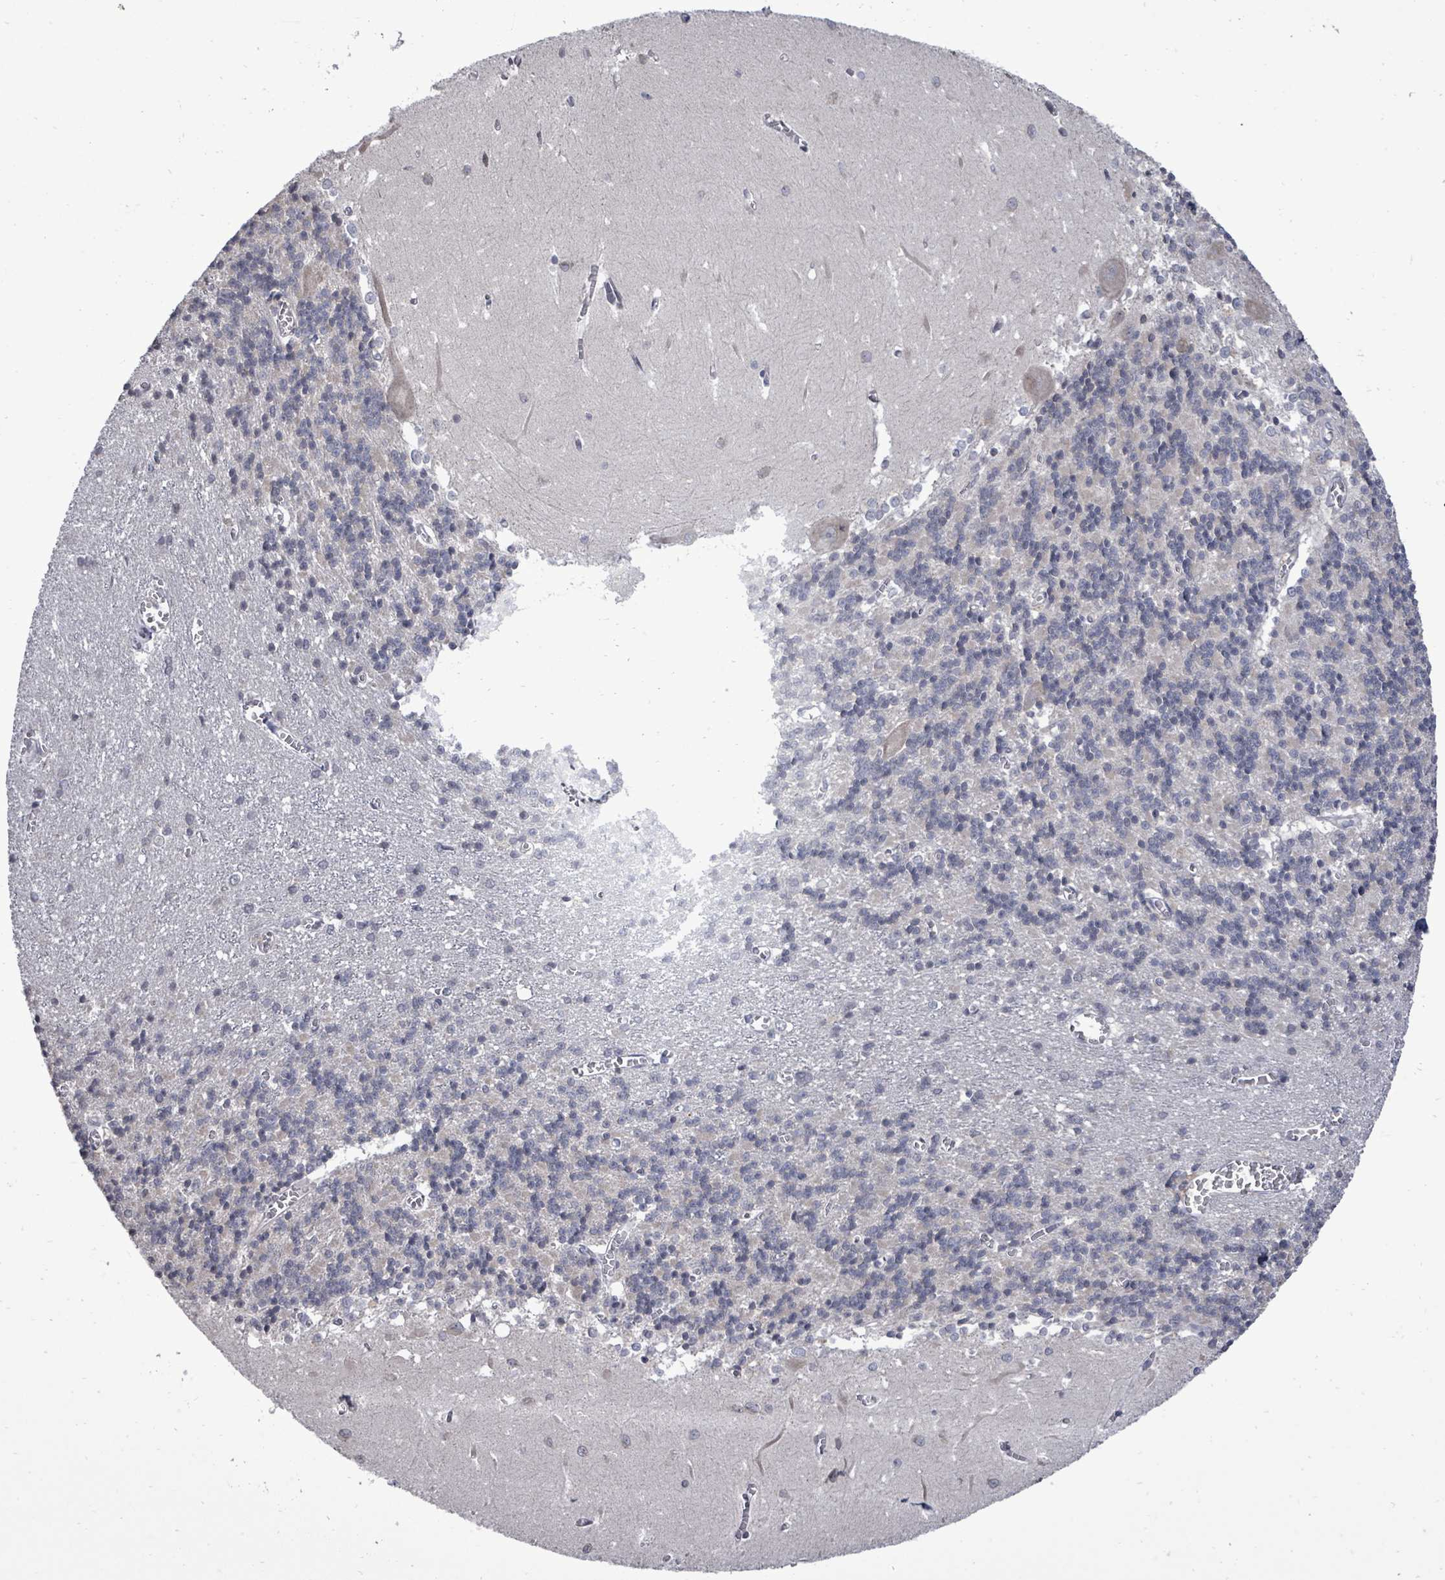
{"staining": {"intensity": "negative", "quantity": "none", "location": "none"}, "tissue": "cerebellum", "cell_type": "Cells in granular layer", "image_type": "normal", "snomed": [{"axis": "morphology", "description": "Normal tissue, NOS"}, {"axis": "topography", "description": "Cerebellum"}], "caption": "An image of human cerebellum is negative for staining in cells in granular layer.", "gene": "POMGNT2", "patient": {"sex": "male", "age": 37}}